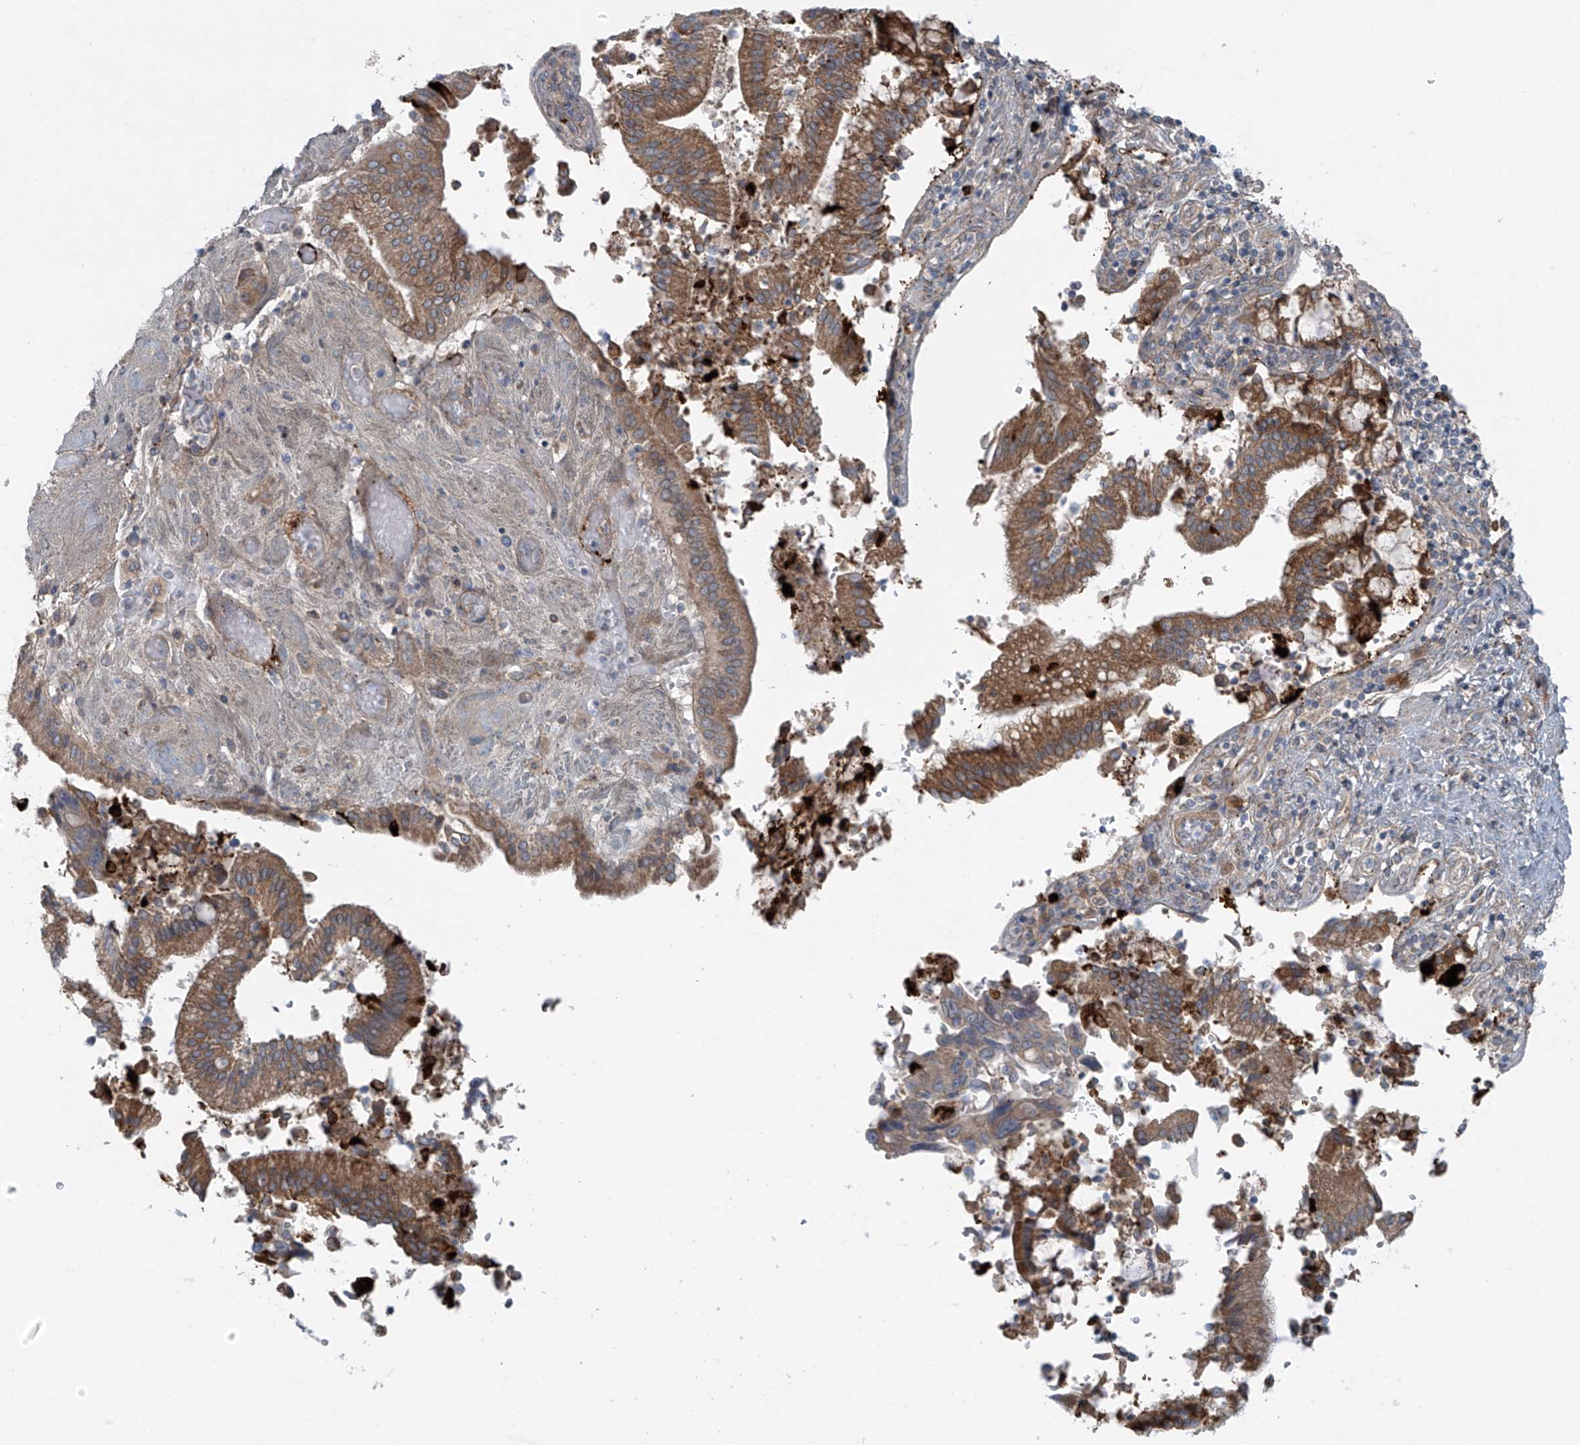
{"staining": {"intensity": "moderate", "quantity": ">75%", "location": "cytoplasmic/membranous"}, "tissue": "pancreatic cancer", "cell_type": "Tumor cells", "image_type": "cancer", "snomed": [{"axis": "morphology", "description": "Adenocarcinoma, NOS"}, {"axis": "topography", "description": "Pancreas"}], "caption": "An immunohistochemistry image of tumor tissue is shown. Protein staining in brown shows moderate cytoplasmic/membranous positivity in pancreatic cancer within tumor cells. (Brightfield microscopy of DAB IHC at high magnification).", "gene": "LZTS3", "patient": {"sex": "male", "age": 46}}